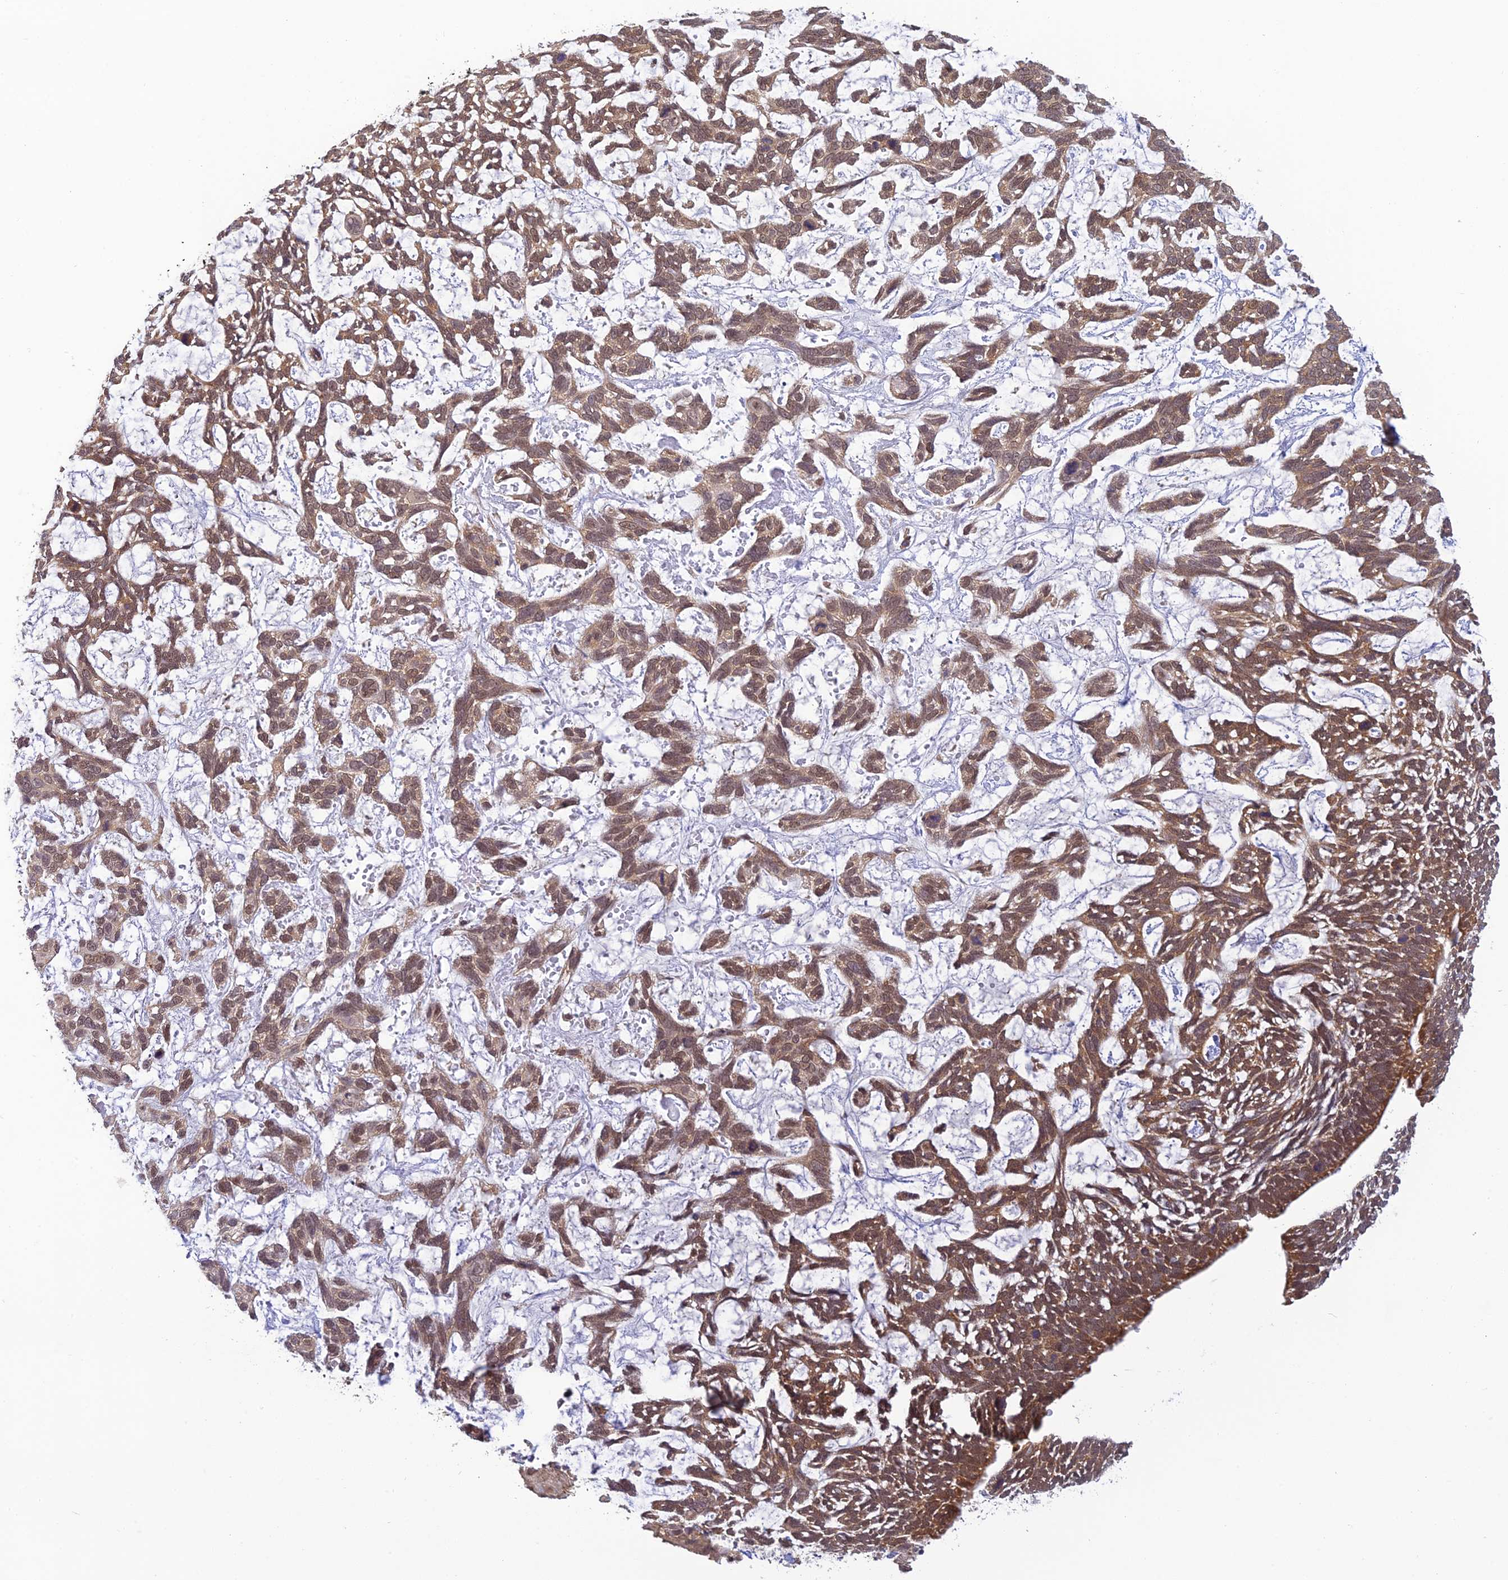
{"staining": {"intensity": "moderate", "quantity": ">75%", "location": "cytoplasmic/membranous,nuclear"}, "tissue": "skin cancer", "cell_type": "Tumor cells", "image_type": "cancer", "snomed": [{"axis": "morphology", "description": "Basal cell carcinoma"}, {"axis": "topography", "description": "Skin"}], "caption": "Moderate cytoplasmic/membranous and nuclear expression is identified in approximately >75% of tumor cells in basal cell carcinoma (skin).", "gene": "SKIC8", "patient": {"sex": "male", "age": 88}}